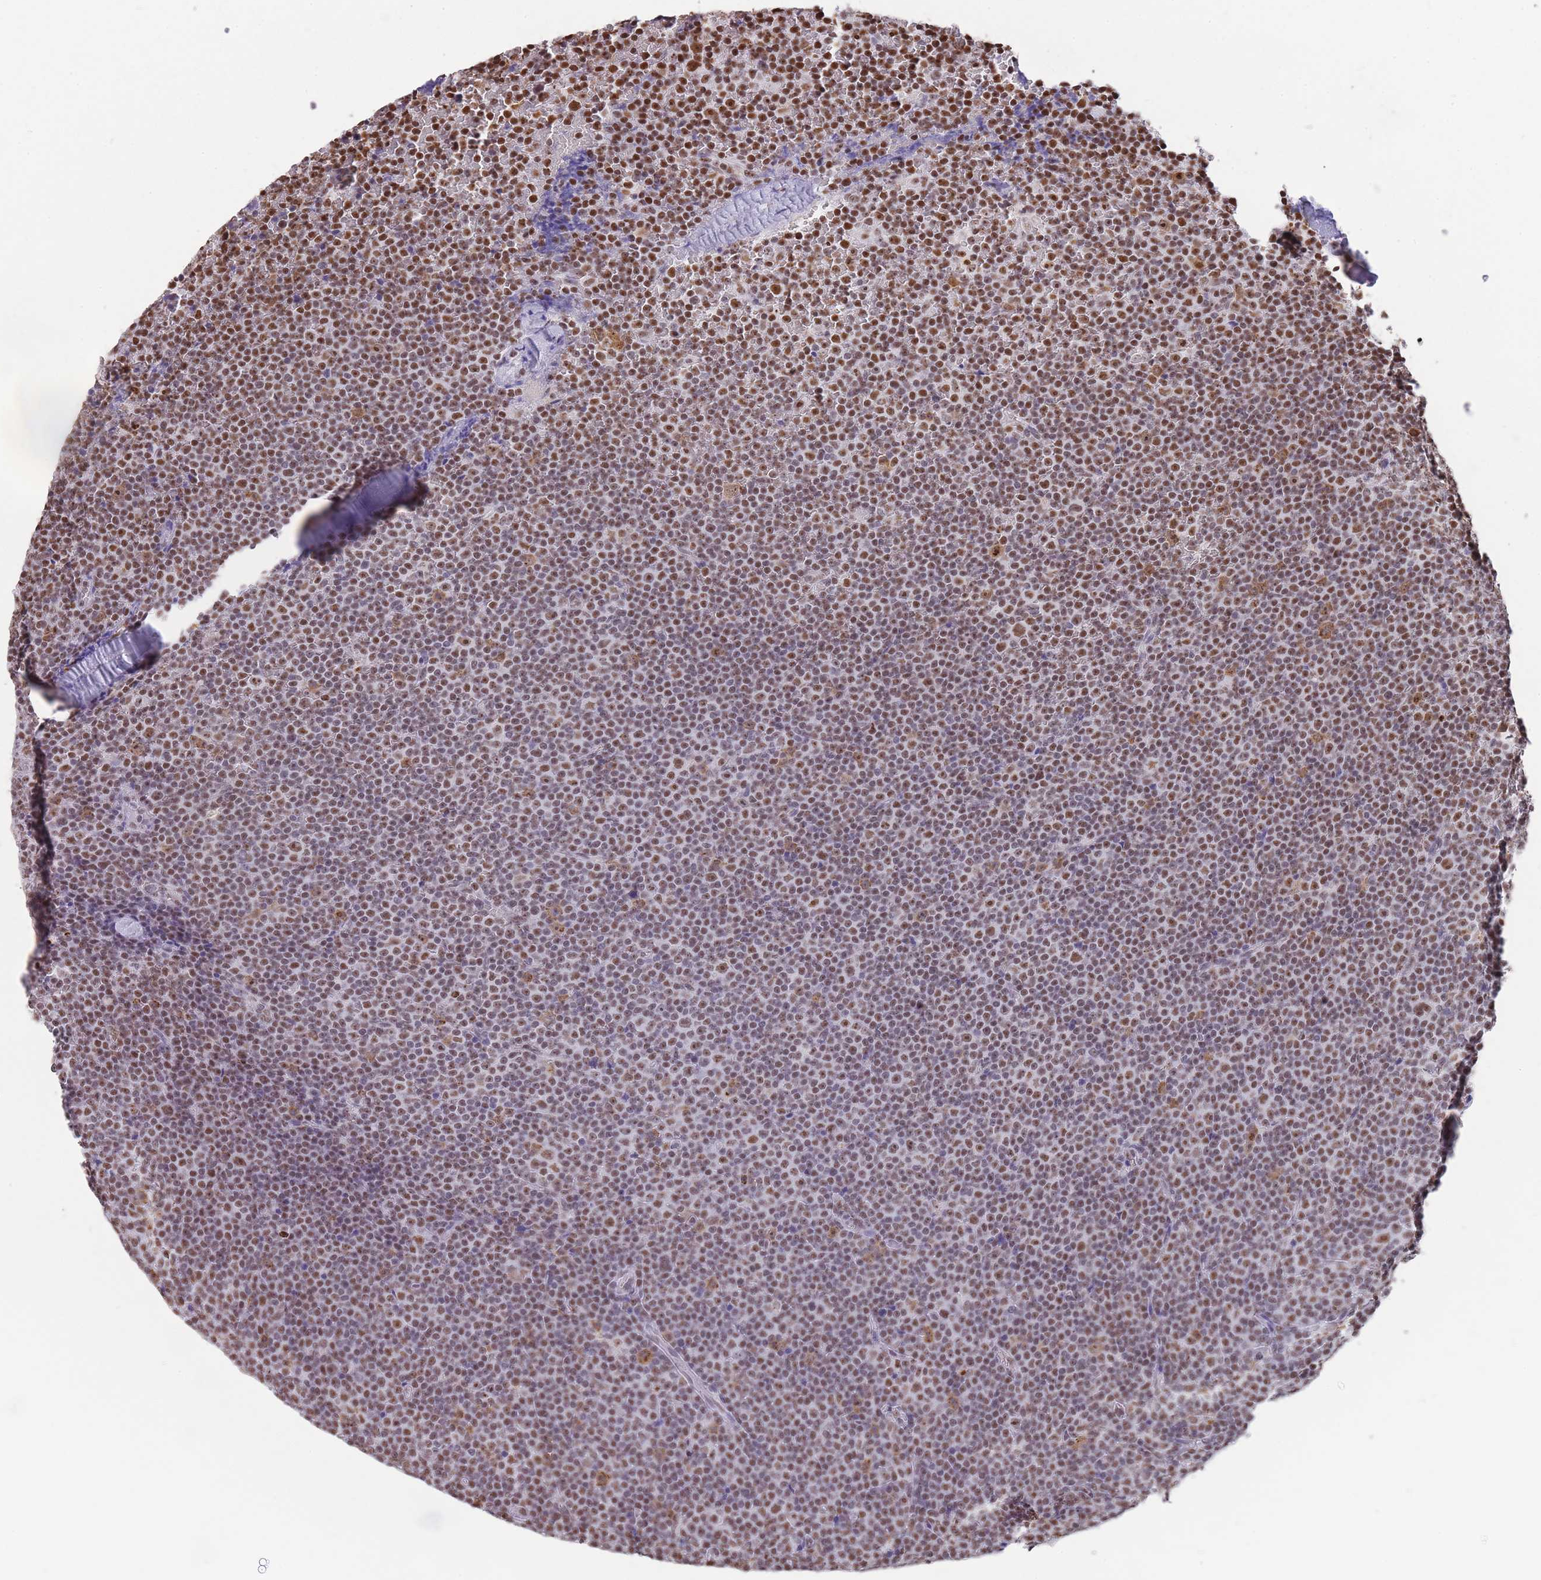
{"staining": {"intensity": "moderate", "quantity": ">75%", "location": "nuclear"}, "tissue": "lymphoma", "cell_type": "Tumor cells", "image_type": "cancer", "snomed": [{"axis": "morphology", "description": "Malignant lymphoma, non-Hodgkin's type, Low grade"}, {"axis": "topography", "description": "Lymph node"}], "caption": "Protein staining of lymphoma tissue demonstrates moderate nuclear expression in about >75% of tumor cells.", "gene": "EVC2", "patient": {"sex": "female", "age": 67}}